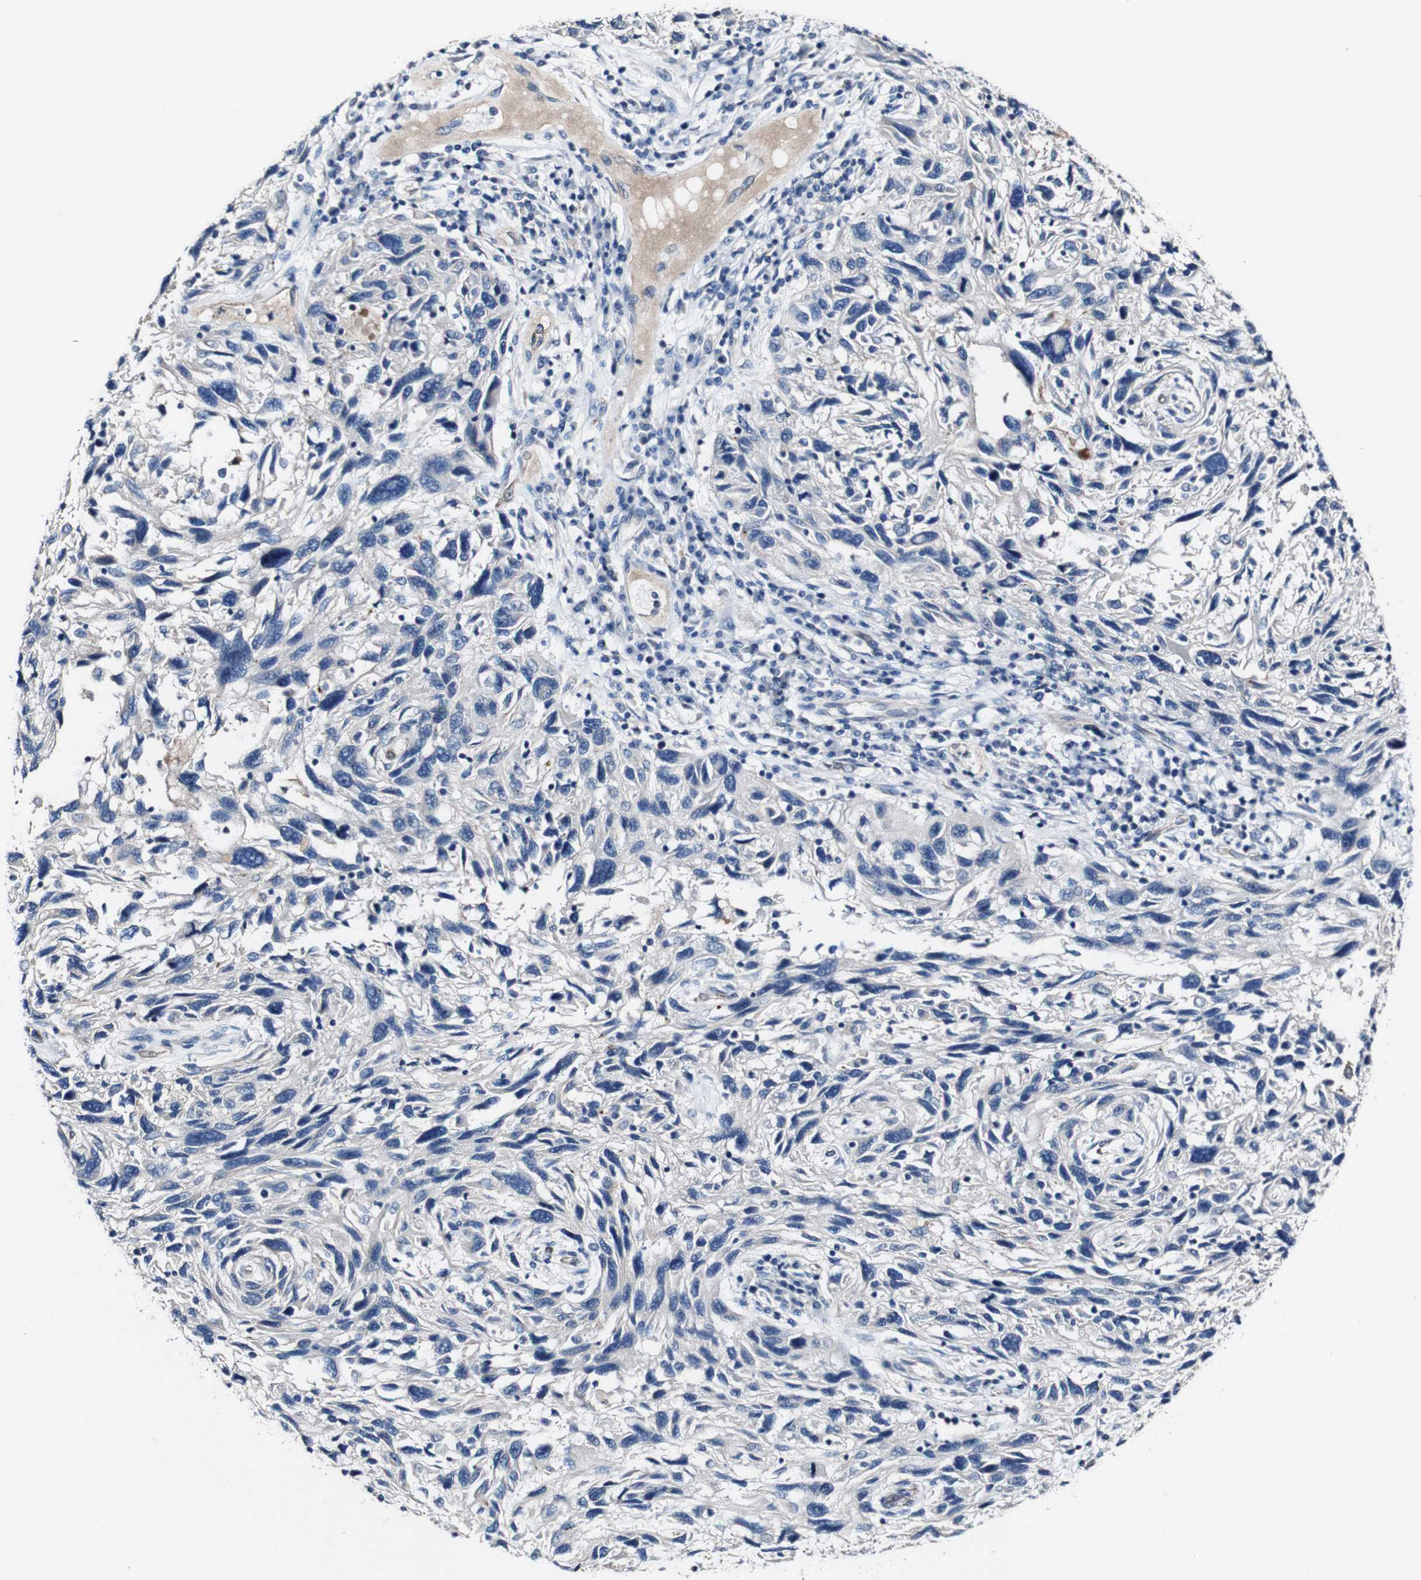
{"staining": {"intensity": "negative", "quantity": "none", "location": "none"}, "tissue": "melanoma", "cell_type": "Tumor cells", "image_type": "cancer", "snomed": [{"axis": "morphology", "description": "Malignant melanoma, NOS"}, {"axis": "topography", "description": "Skin"}], "caption": "An IHC histopathology image of malignant melanoma is shown. There is no staining in tumor cells of malignant melanoma.", "gene": "GRAMD1A", "patient": {"sex": "male", "age": 53}}